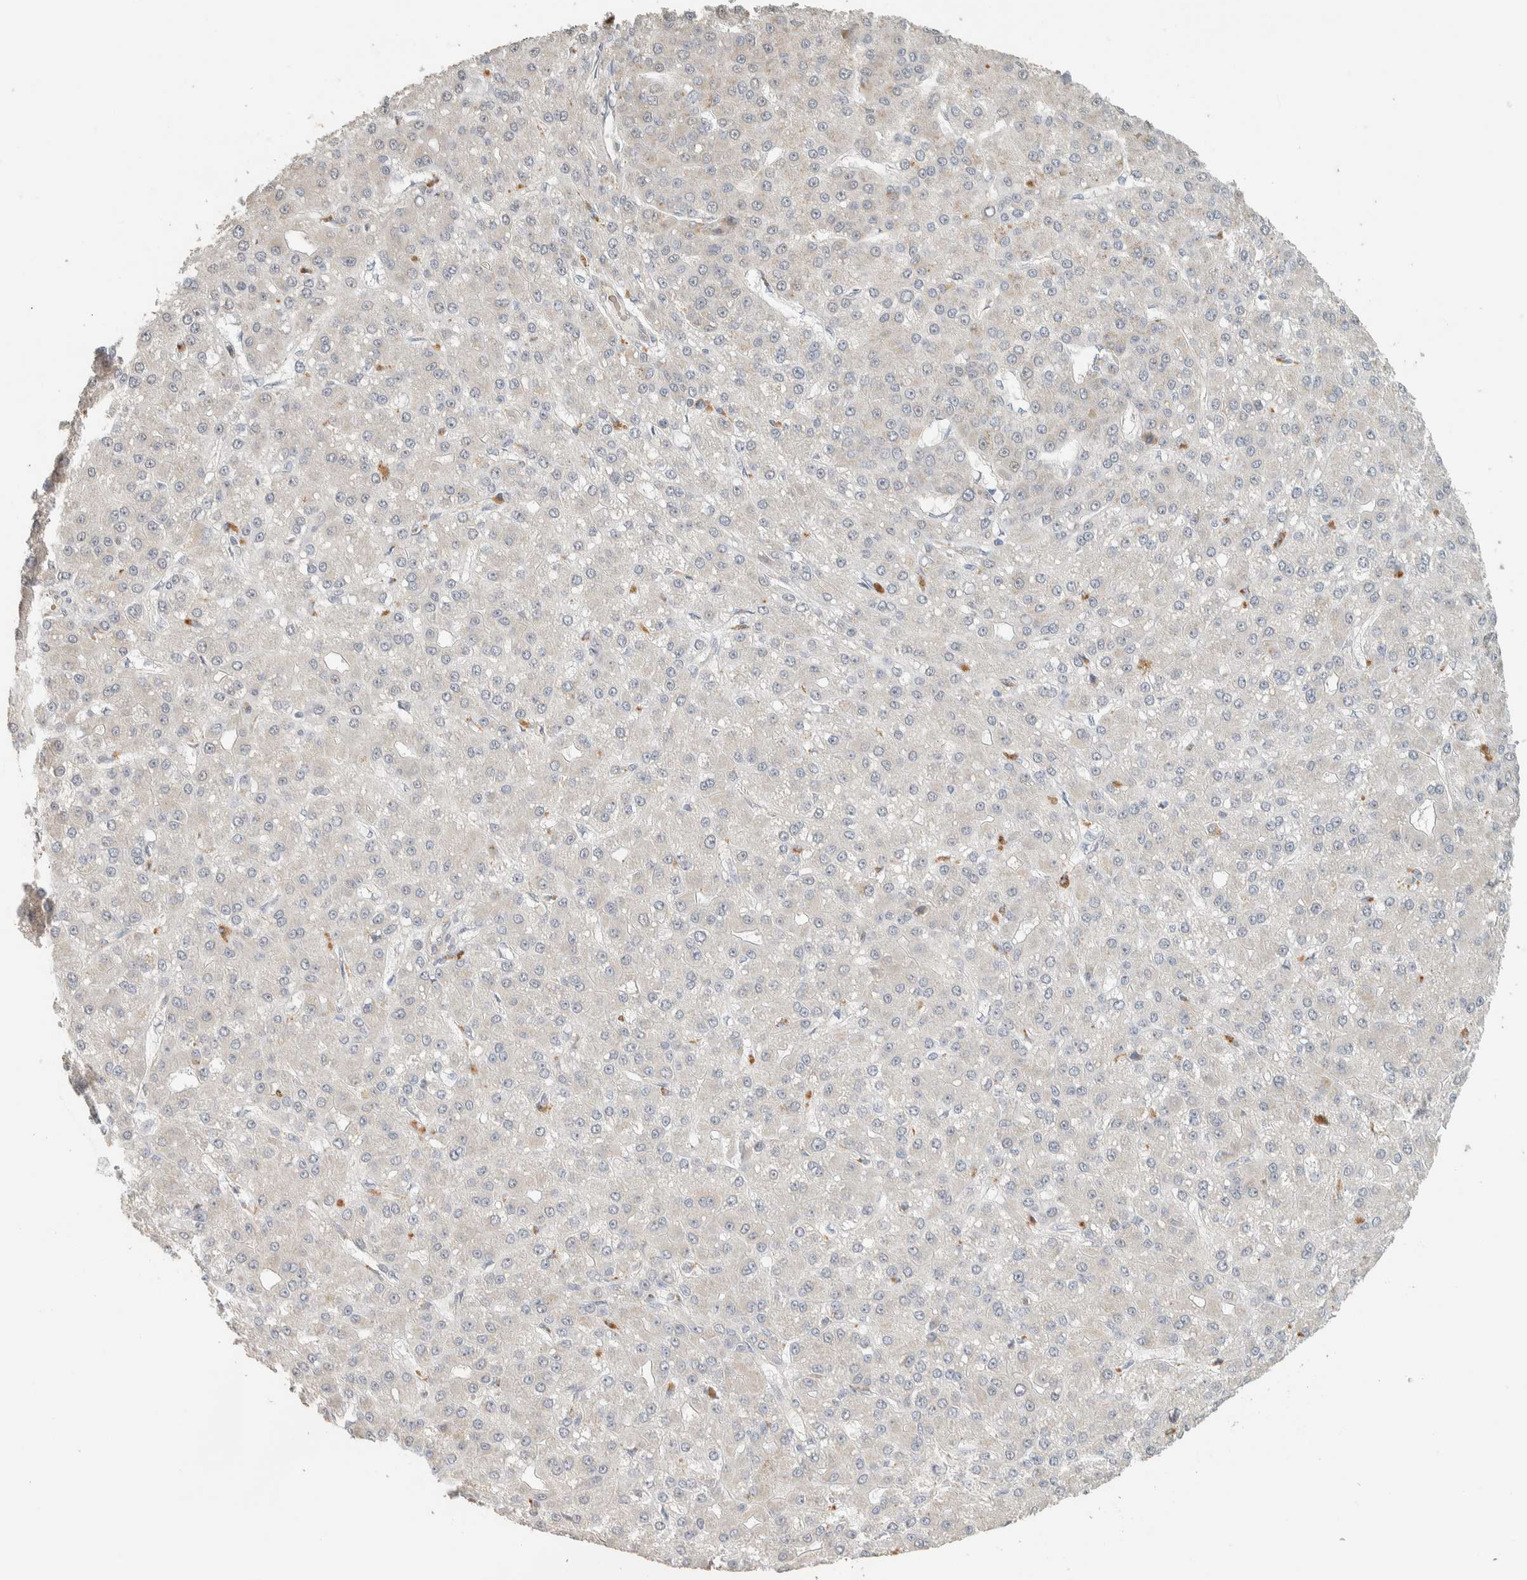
{"staining": {"intensity": "negative", "quantity": "none", "location": "none"}, "tissue": "liver cancer", "cell_type": "Tumor cells", "image_type": "cancer", "snomed": [{"axis": "morphology", "description": "Carcinoma, Hepatocellular, NOS"}, {"axis": "topography", "description": "Liver"}], "caption": "The photomicrograph demonstrates no staining of tumor cells in hepatocellular carcinoma (liver). (Immunohistochemistry (ihc), brightfield microscopy, high magnification).", "gene": "PDE7B", "patient": {"sex": "male", "age": 67}}